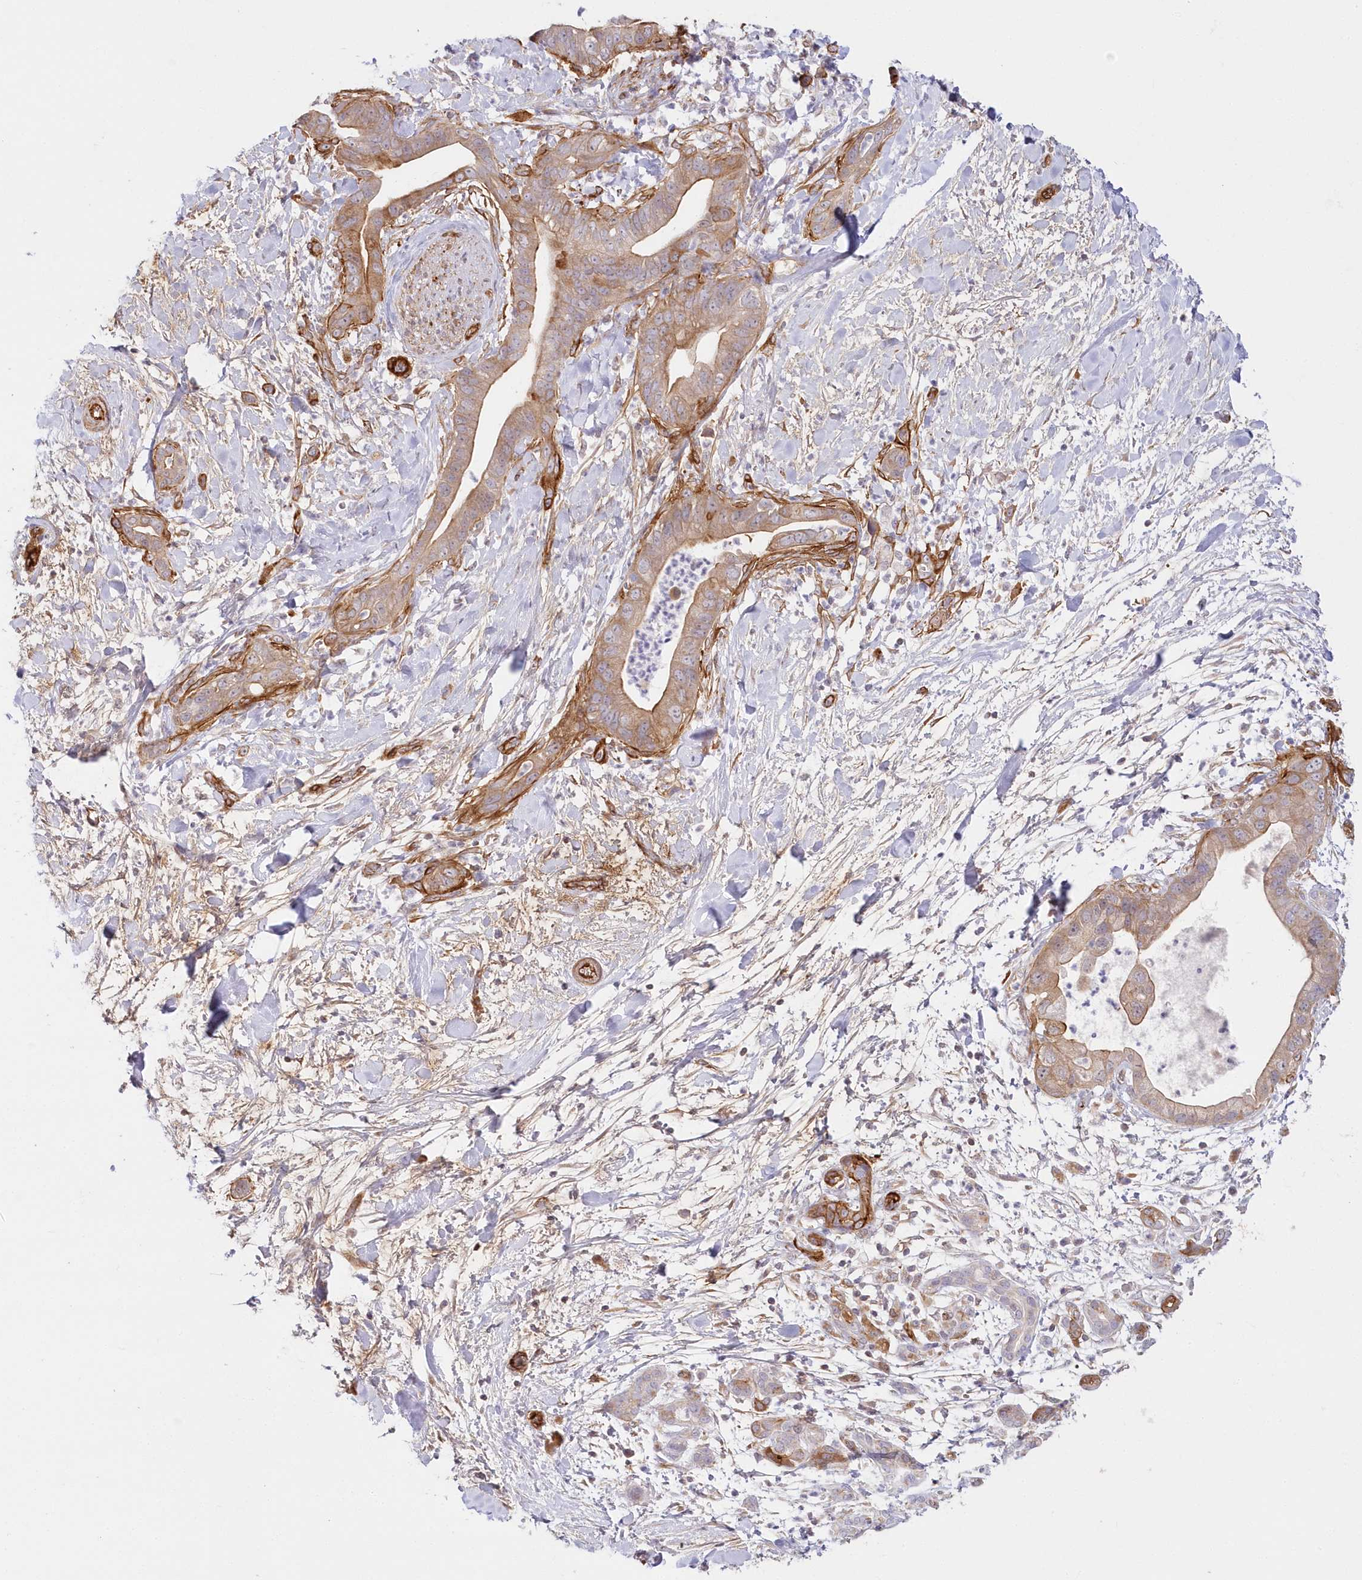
{"staining": {"intensity": "moderate", "quantity": "25%-75%", "location": "cytoplasmic/membranous"}, "tissue": "pancreatic cancer", "cell_type": "Tumor cells", "image_type": "cancer", "snomed": [{"axis": "morphology", "description": "Adenocarcinoma, NOS"}, {"axis": "topography", "description": "Pancreas"}], "caption": "Pancreatic cancer (adenocarcinoma) tissue shows moderate cytoplasmic/membranous expression in about 25%-75% of tumor cells, visualized by immunohistochemistry.", "gene": "AFAP1L2", "patient": {"sex": "female", "age": 78}}